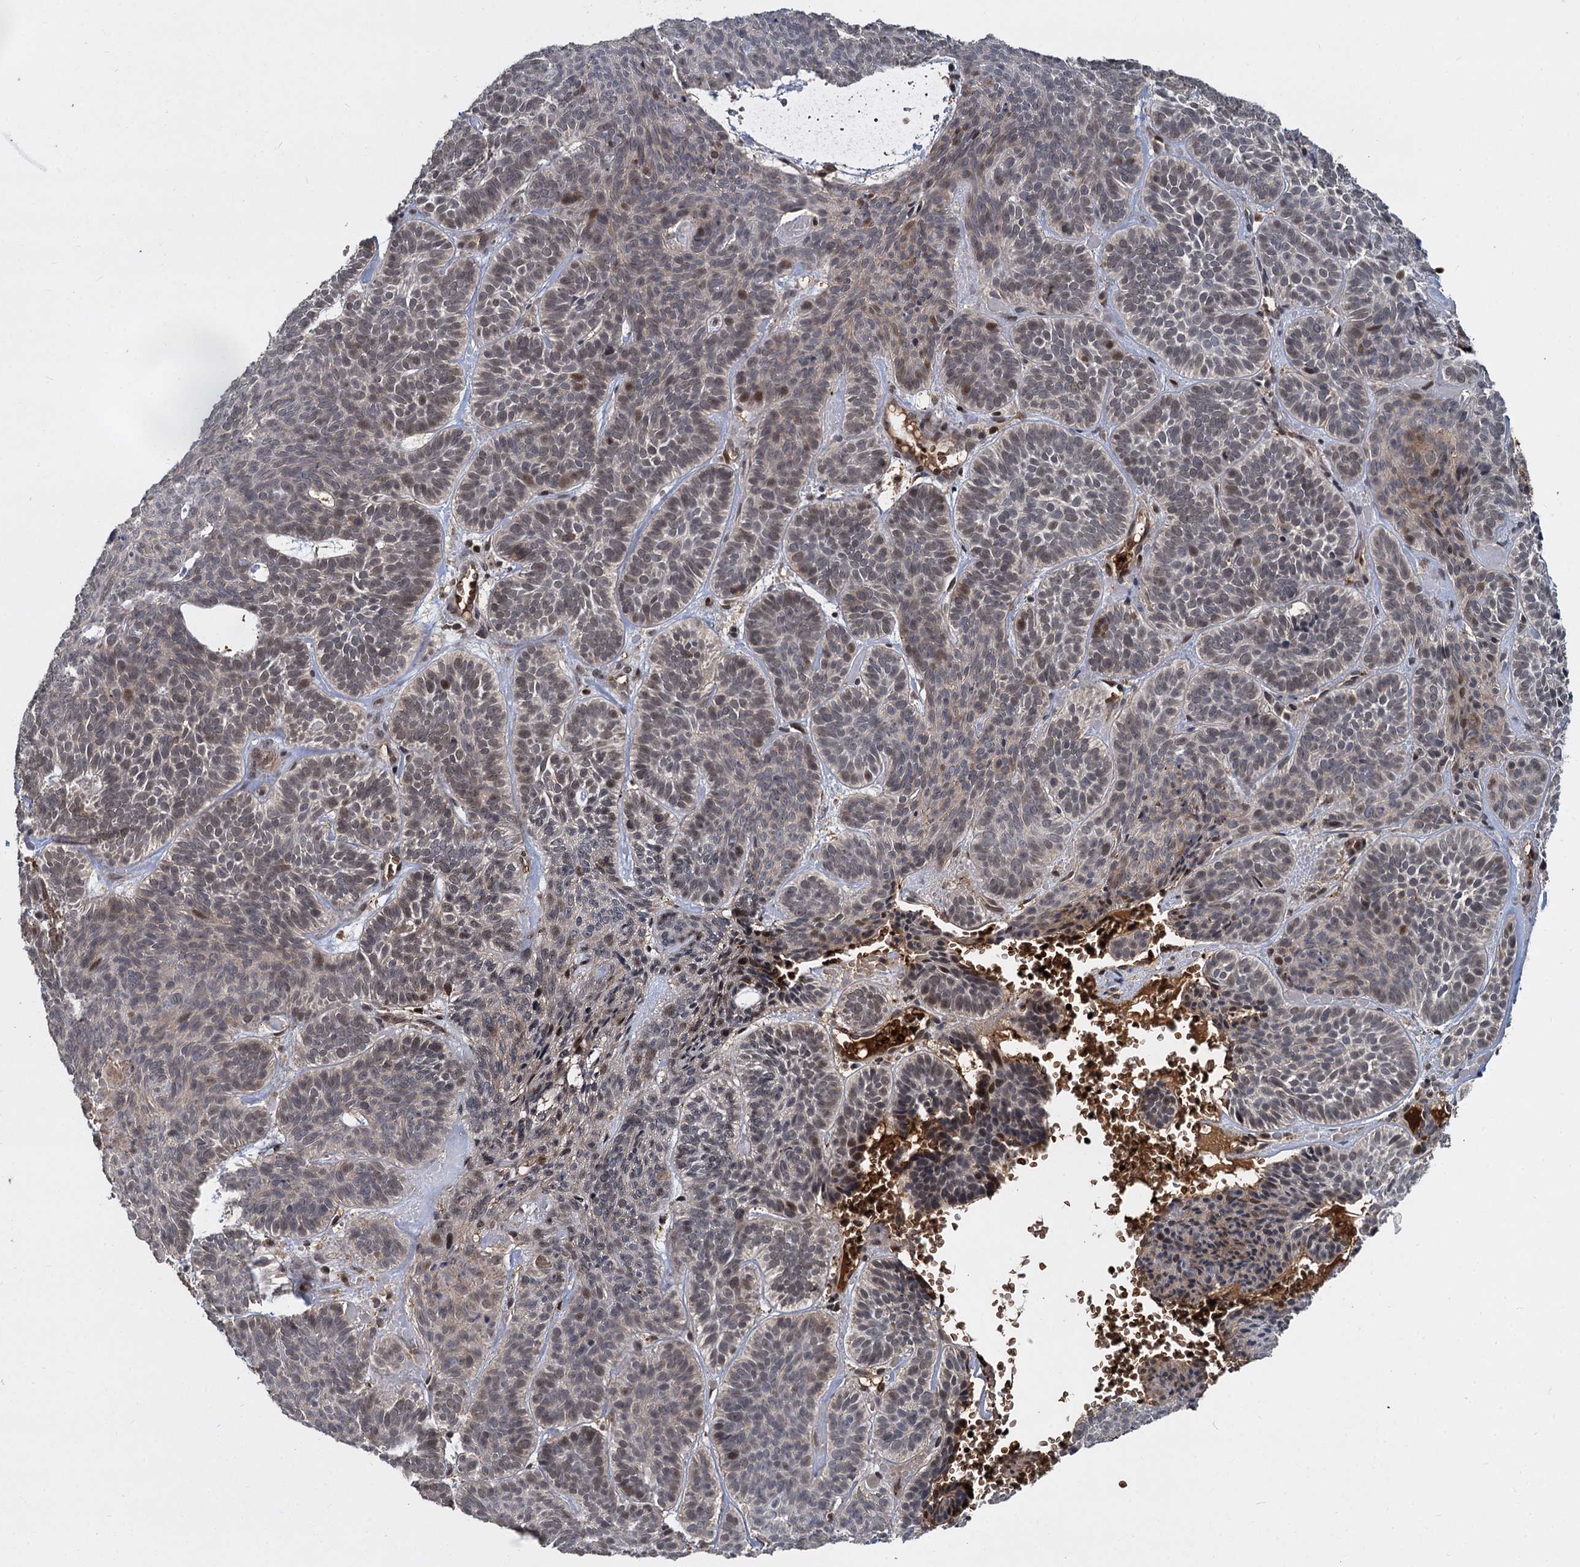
{"staining": {"intensity": "weak", "quantity": "25%-75%", "location": "nuclear"}, "tissue": "skin cancer", "cell_type": "Tumor cells", "image_type": "cancer", "snomed": [{"axis": "morphology", "description": "Basal cell carcinoma"}, {"axis": "topography", "description": "Skin"}], "caption": "Immunohistochemical staining of basal cell carcinoma (skin) exhibits weak nuclear protein expression in about 25%-75% of tumor cells. The staining was performed using DAB, with brown indicating positive protein expression. Nuclei are stained blue with hematoxylin.", "gene": "FANCI", "patient": {"sex": "male", "age": 85}}